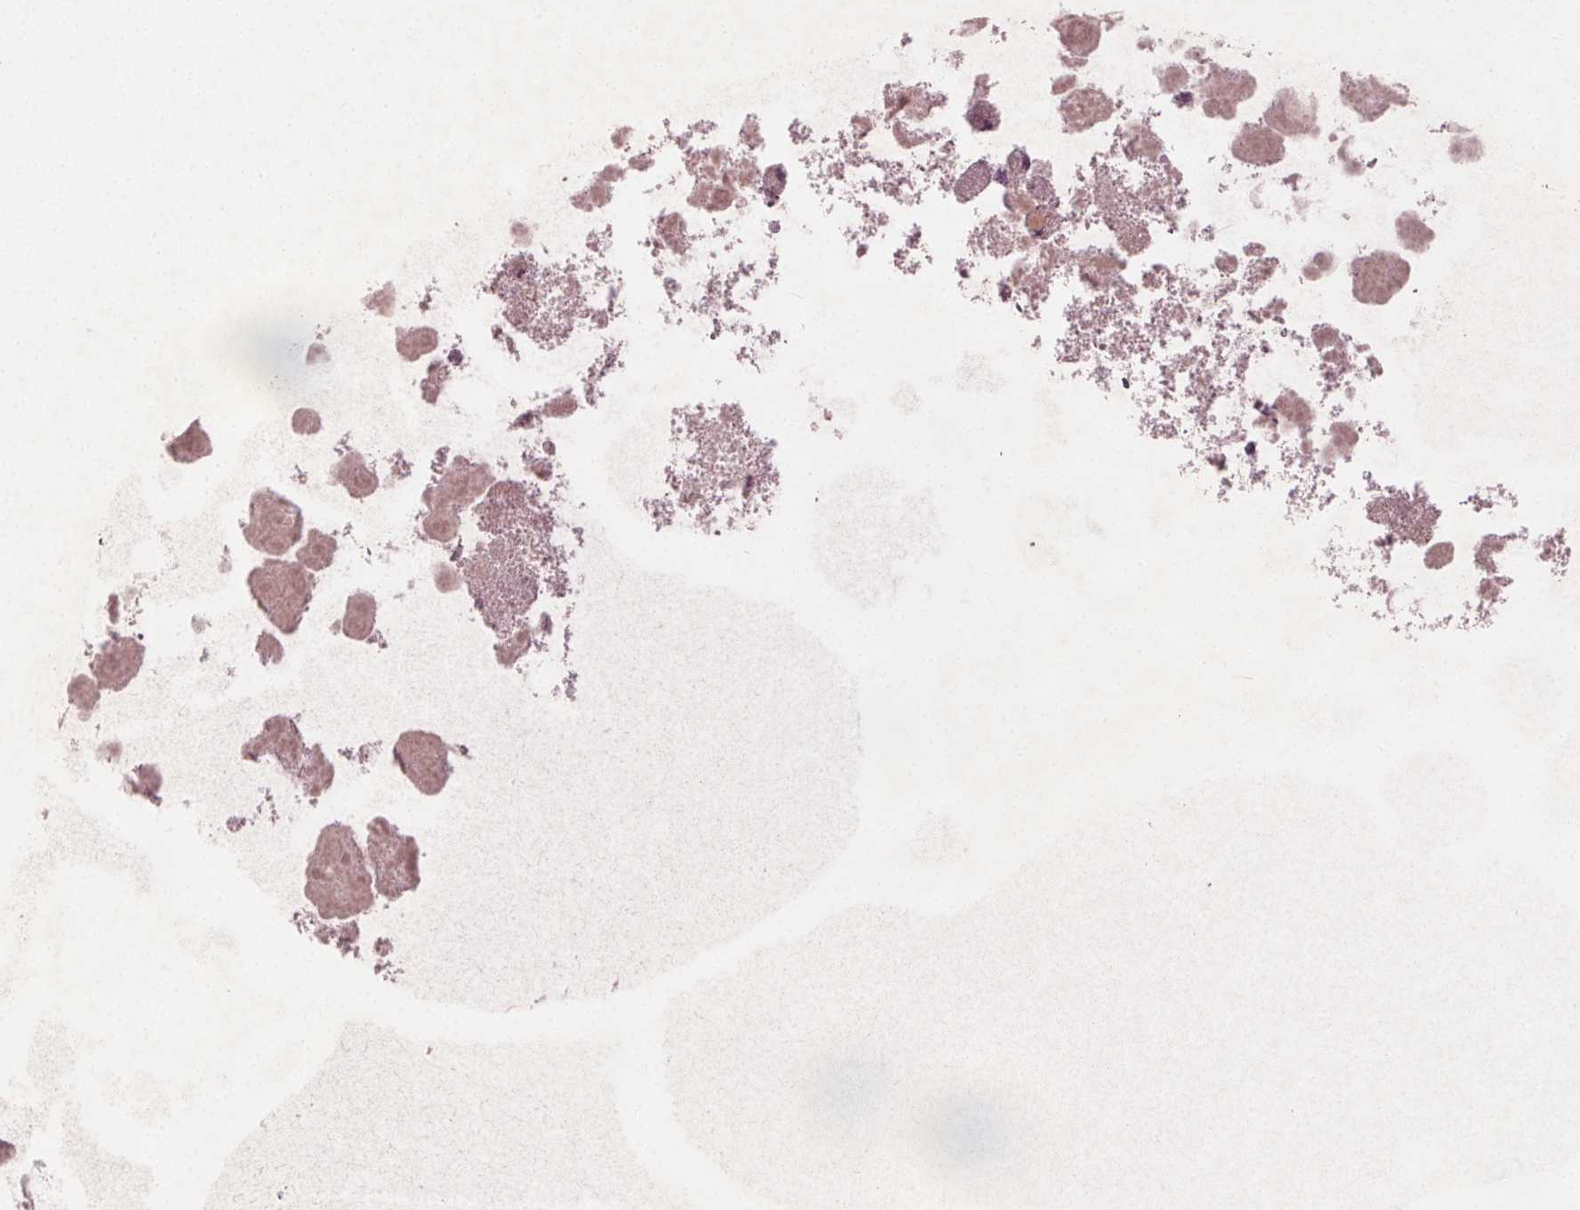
{"staining": {"intensity": "negative", "quantity": "none", "location": "none"}, "tissue": "endometrial cancer", "cell_type": "Tumor cells", "image_type": "cancer", "snomed": [{"axis": "morphology", "description": "Adenocarcinoma, NOS"}, {"axis": "topography", "description": "Endometrium"}], "caption": "High magnification brightfield microscopy of endometrial cancer stained with DAB (3,3'-diaminobenzidine) (brown) and counterstained with hematoxylin (blue): tumor cells show no significant staining. Brightfield microscopy of immunohistochemistry stained with DAB (3,3'-diaminobenzidine) (brown) and hematoxylin (blue), captured at high magnification.", "gene": "PDGFD", "patient": {"sex": "female", "age": 86}}